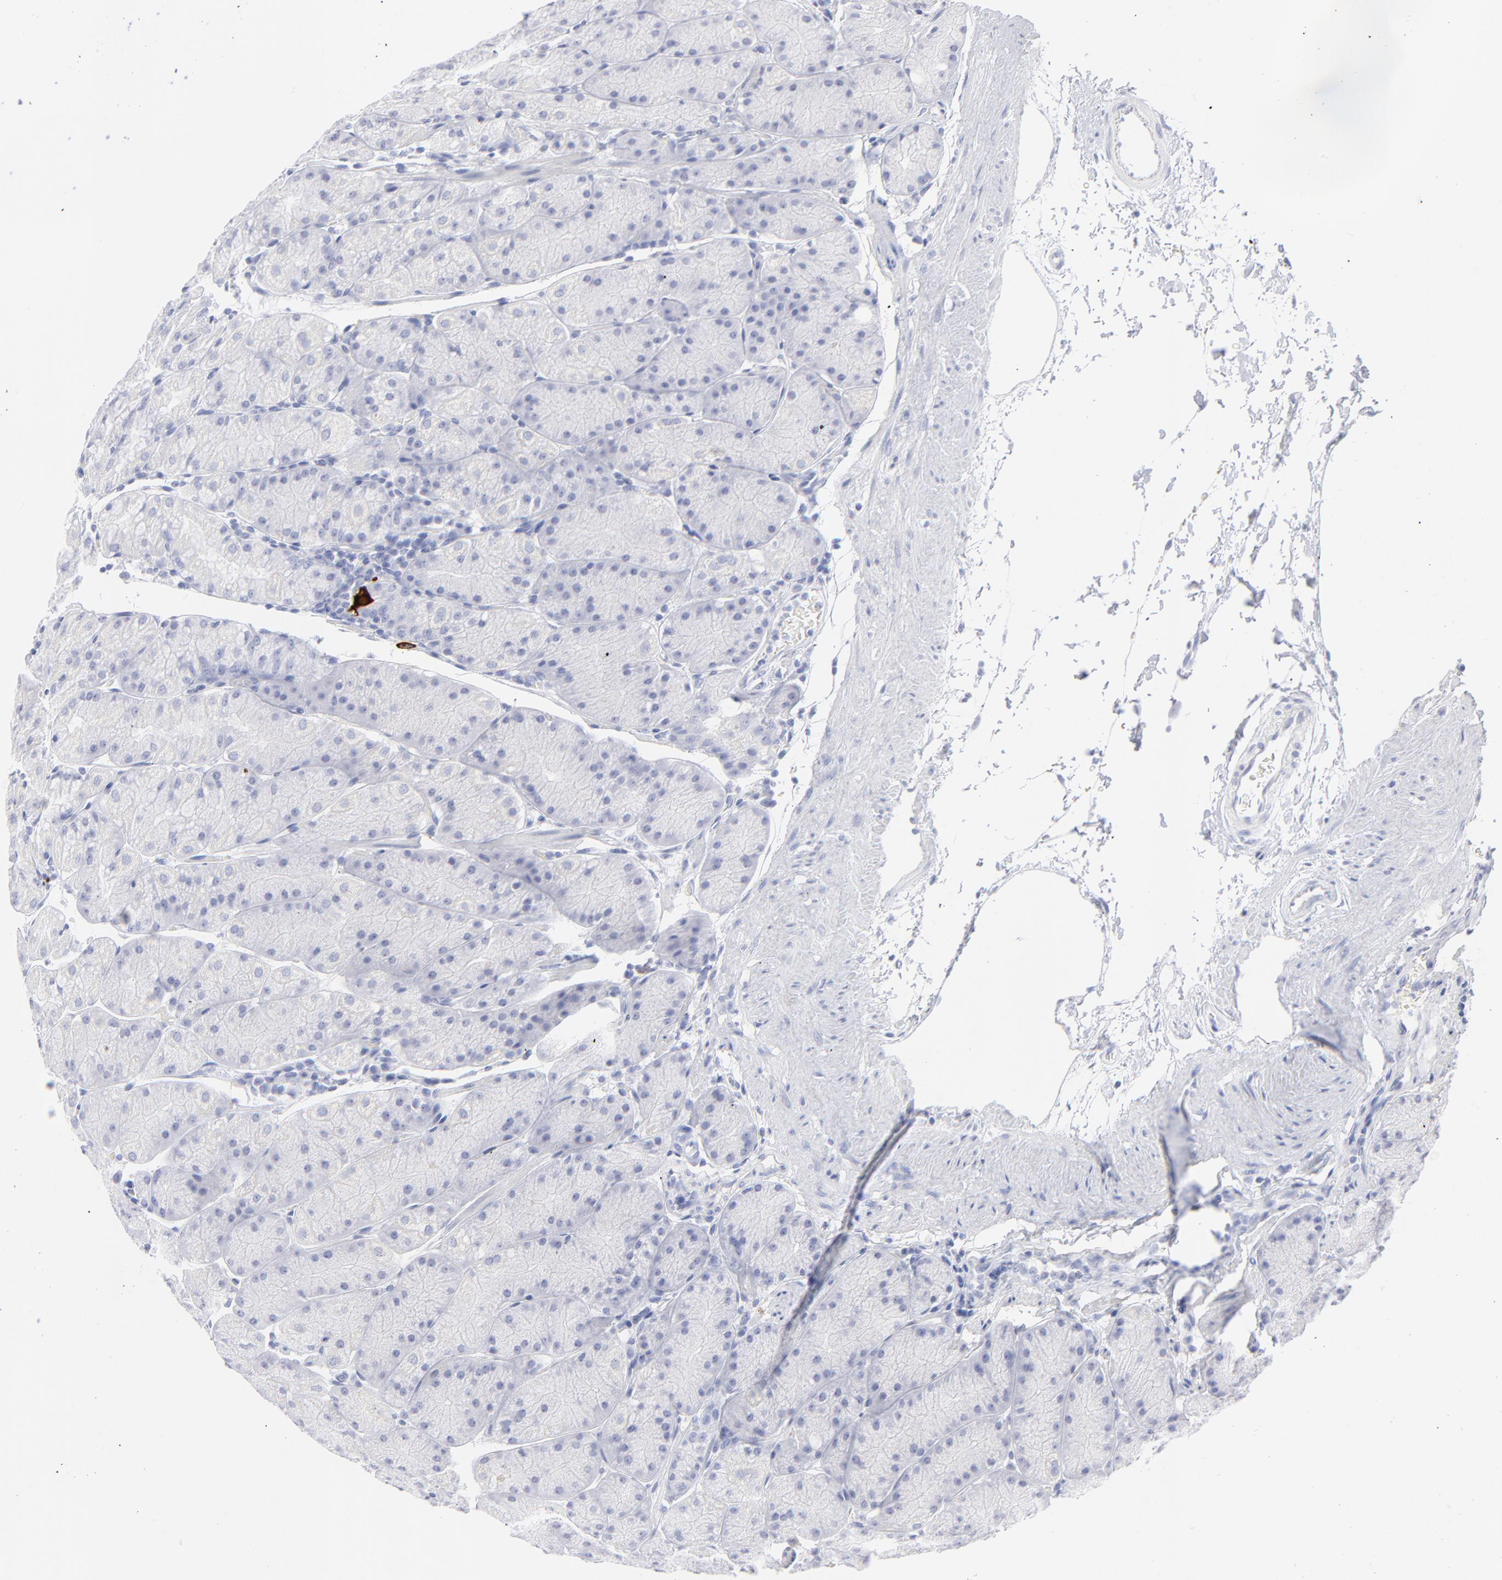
{"staining": {"intensity": "strong", "quantity": "<25%", "location": "cytoplasmic/membranous"}, "tissue": "stomach", "cell_type": "Glandular cells", "image_type": "normal", "snomed": [{"axis": "morphology", "description": "Normal tissue, NOS"}, {"axis": "topography", "description": "Stomach, upper"}, {"axis": "topography", "description": "Stomach"}], "caption": "DAB immunohistochemical staining of benign stomach shows strong cytoplasmic/membranous protein positivity in approximately <25% of glandular cells.", "gene": "CCNB1", "patient": {"sex": "male", "age": 76}}